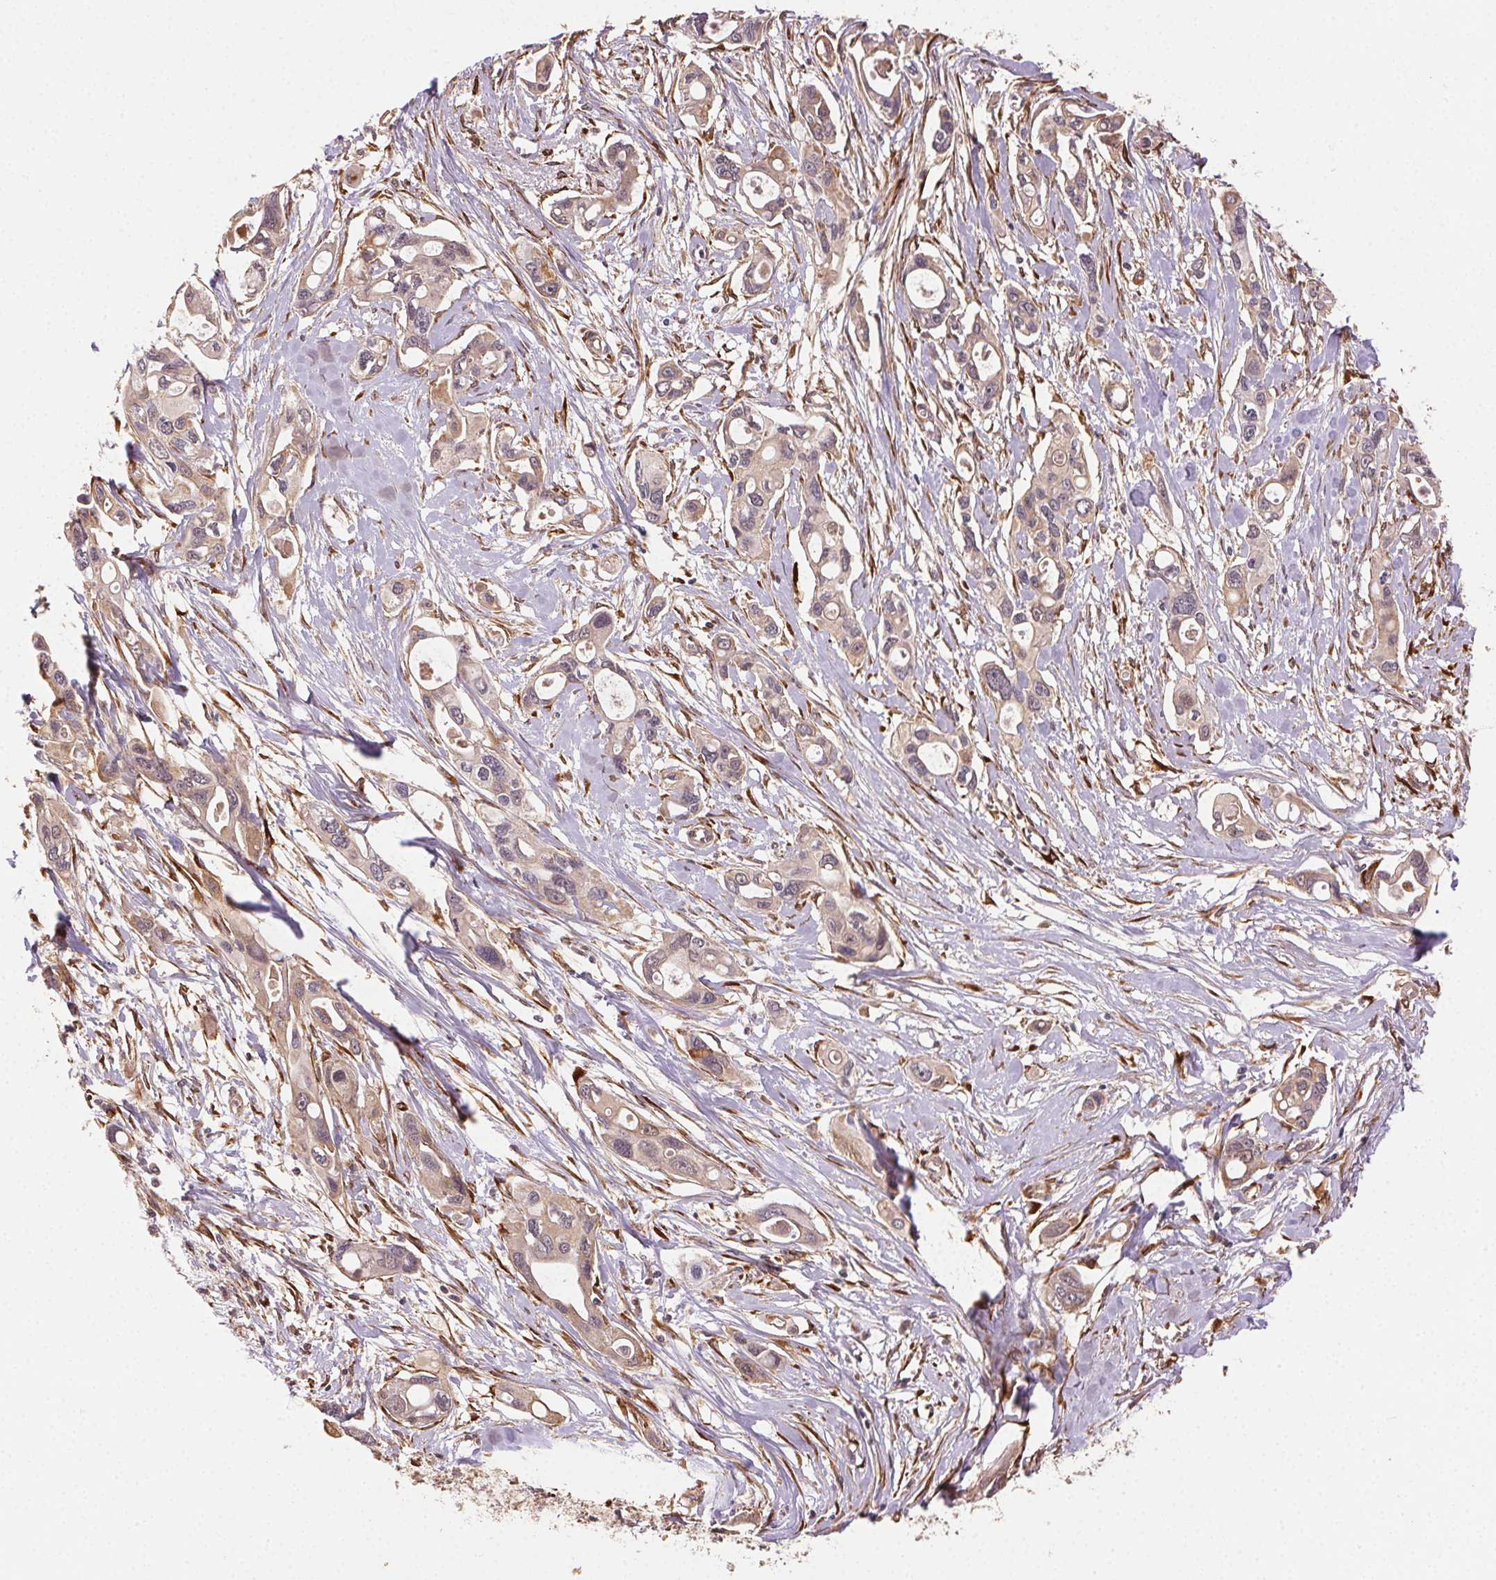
{"staining": {"intensity": "weak", "quantity": ">75%", "location": "cytoplasmic/membranous"}, "tissue": "pancreatic cancer", "cell_type": "Tumor cells", "image_type": "cancer", "snomed": [{"axis": "morphology", "description": "Adenocarcinoma, NOS"}, {"axis": "topography", "description": "Pancreas"}], "caption": "A photomicrograph showing weak cytoplasmic/membranous staining in about >75% of tumor cells in adenocarcinoma (pancreatic), as visualized by brown immunohistochemical staining.", "gene": "KLHL15", "patient": {"sex": "male", "age": 60}}